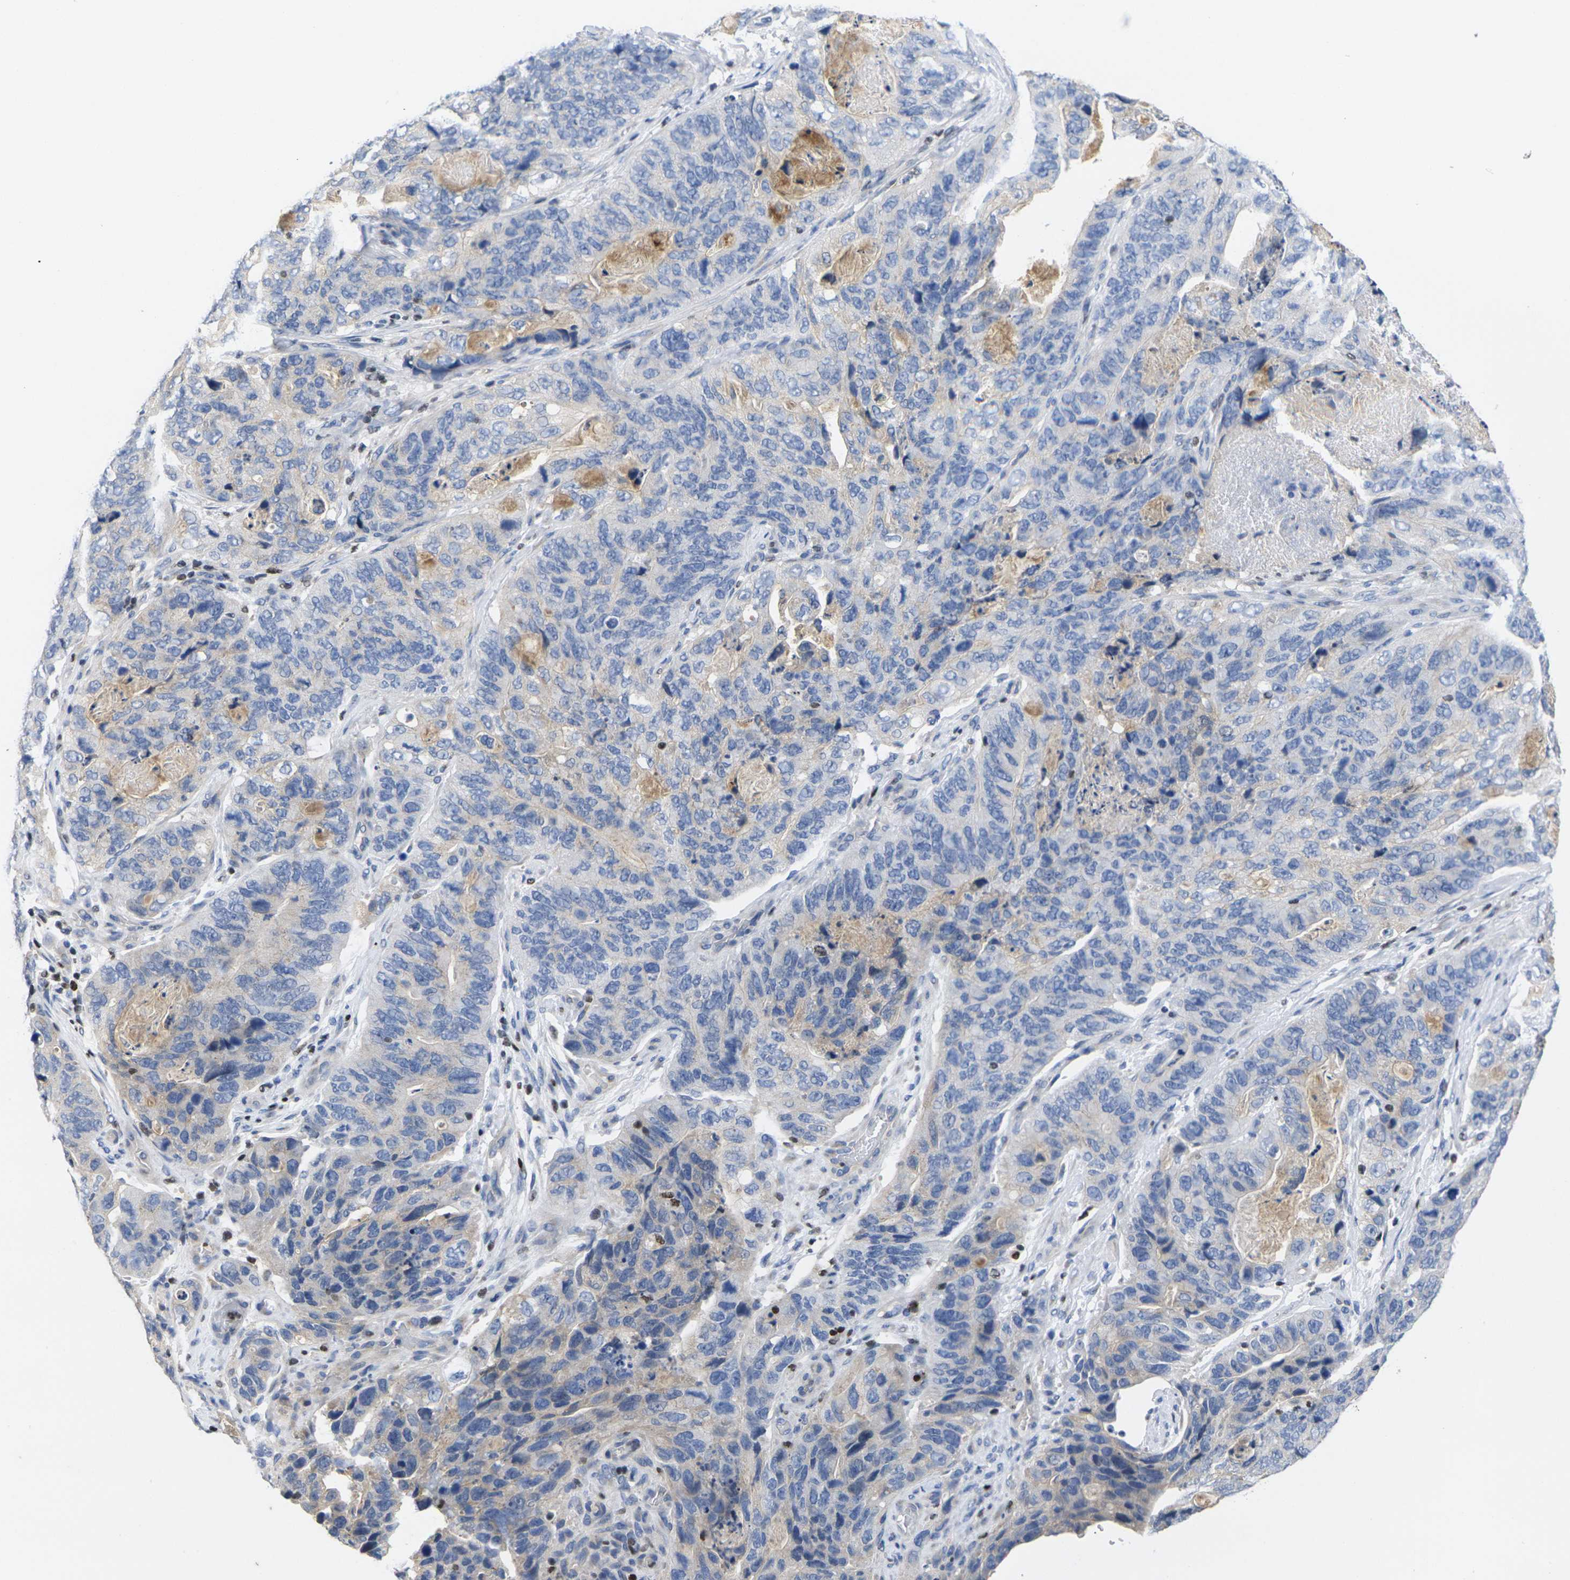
{"staining": {"intensity": "negative", "quantity": "none", "location": "none"}, "tissue": "stomach cancer", "cell_type": "Tumor cells", "image_type": "cancer", "snomed": [{"axis": "morphology", "description": "Adenocarcinoma, NOS"}, {"axis": "topography", "description": "Stomach"}], "caption": "Tumor cells are negative for brown protein staining in adenocarcinoma (stomach).", "gene": "IKZF1", "patient": {"sex": "female", "age": 89}}